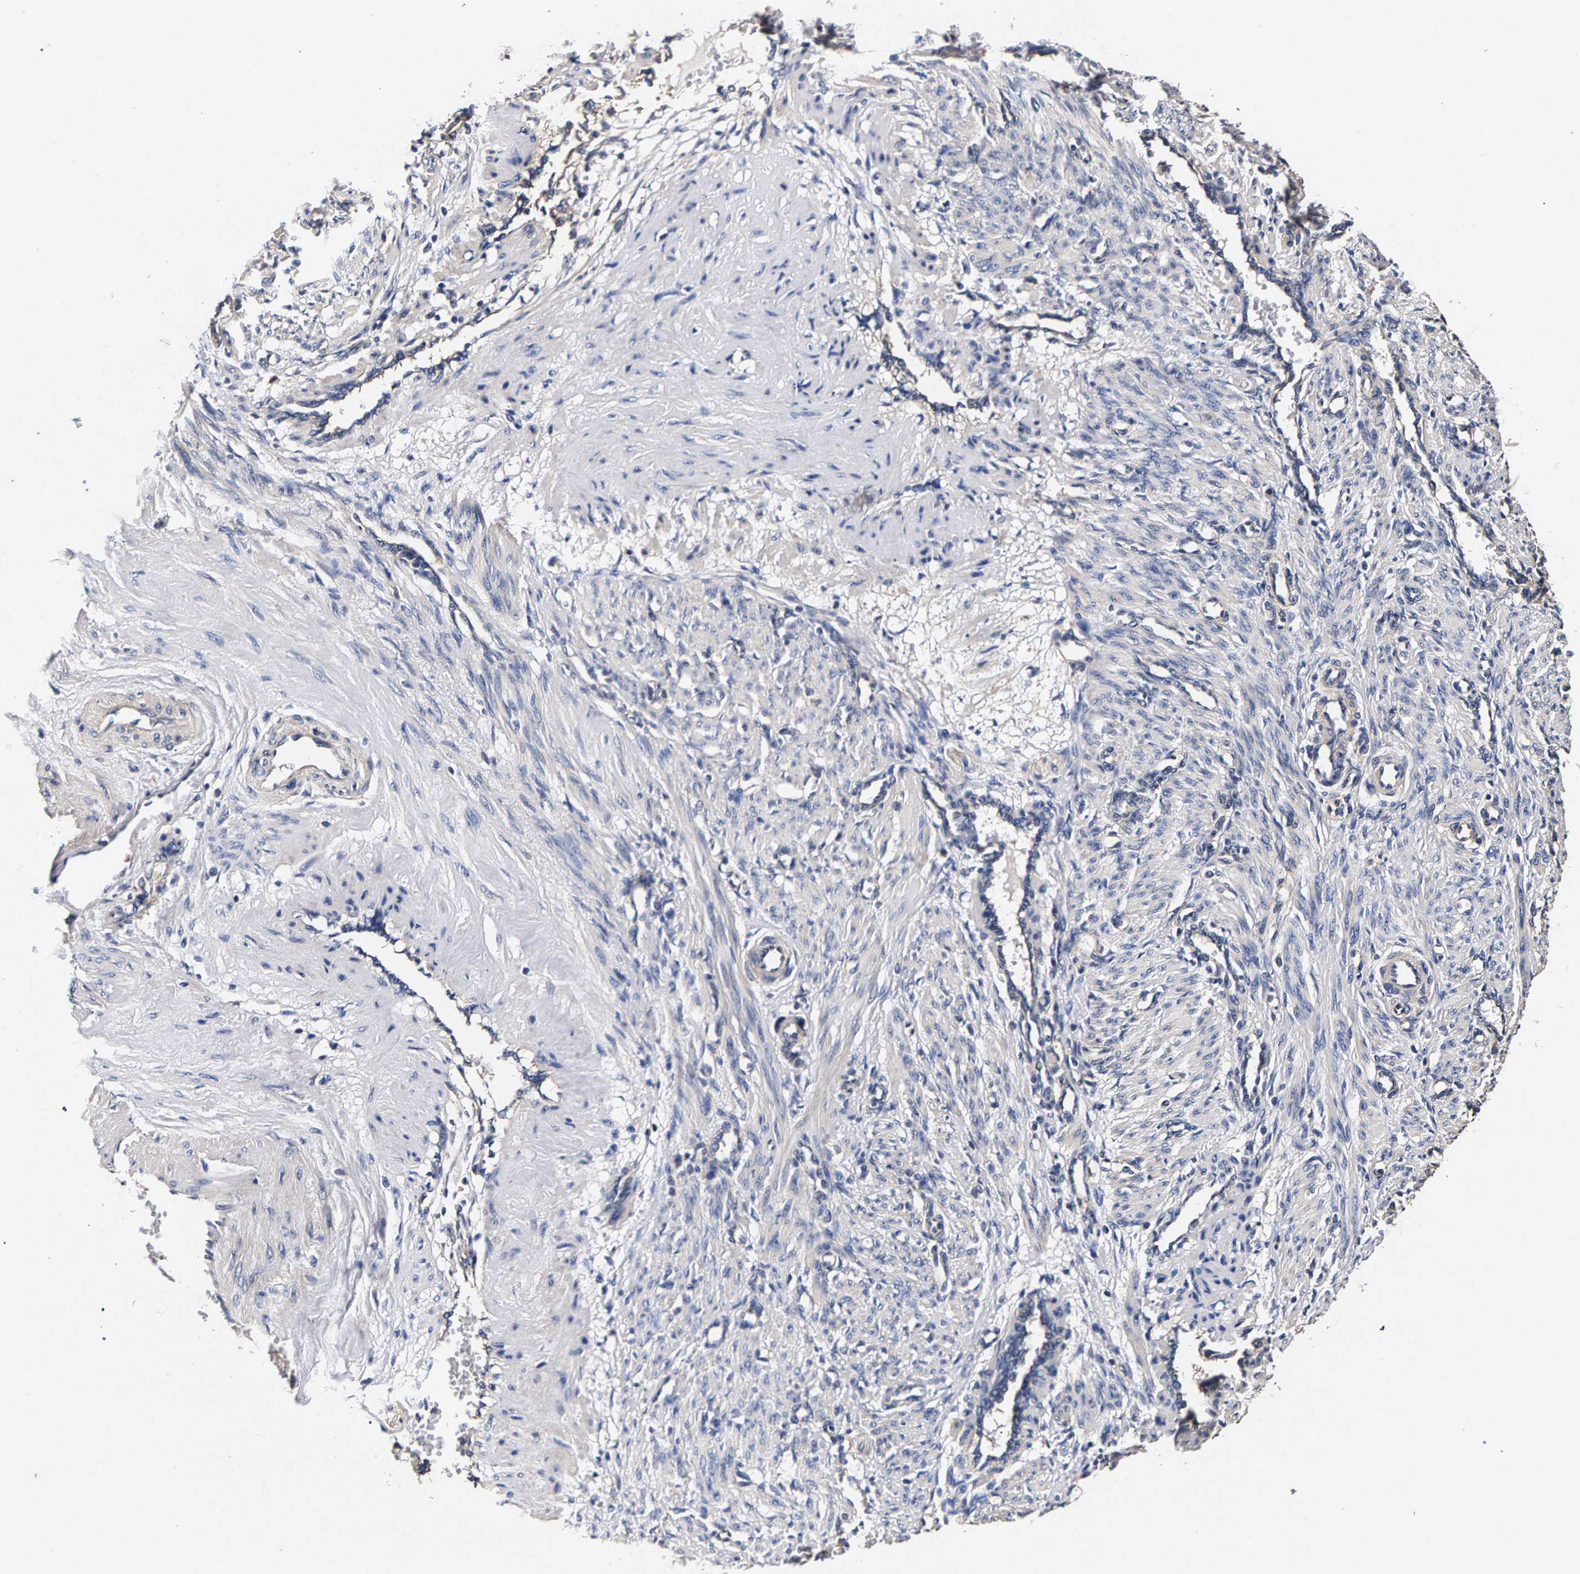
{"staining": {"intensity": "weak", "quantity": "25%-75%", "location": "cytoplasmic/membranous"}, "tissue": "smooth muscle", "cell_type": "Smooth muscle cells", "image_type": "normal", "snomed": [{"axis": "morphology", "description": "Normal tissue, NOS"}, {"axis": "topography", "description": "Endometrium"}], "caption": "Immunohistochemical staining of benign human smooth muscle demonstrates low levels of weak cytoplasmic/membranous staining in approximately 25%-75% of smooth muscle cells.", "gene": "MARCHF7", "patient": {"sex": "female", "age": 33}}